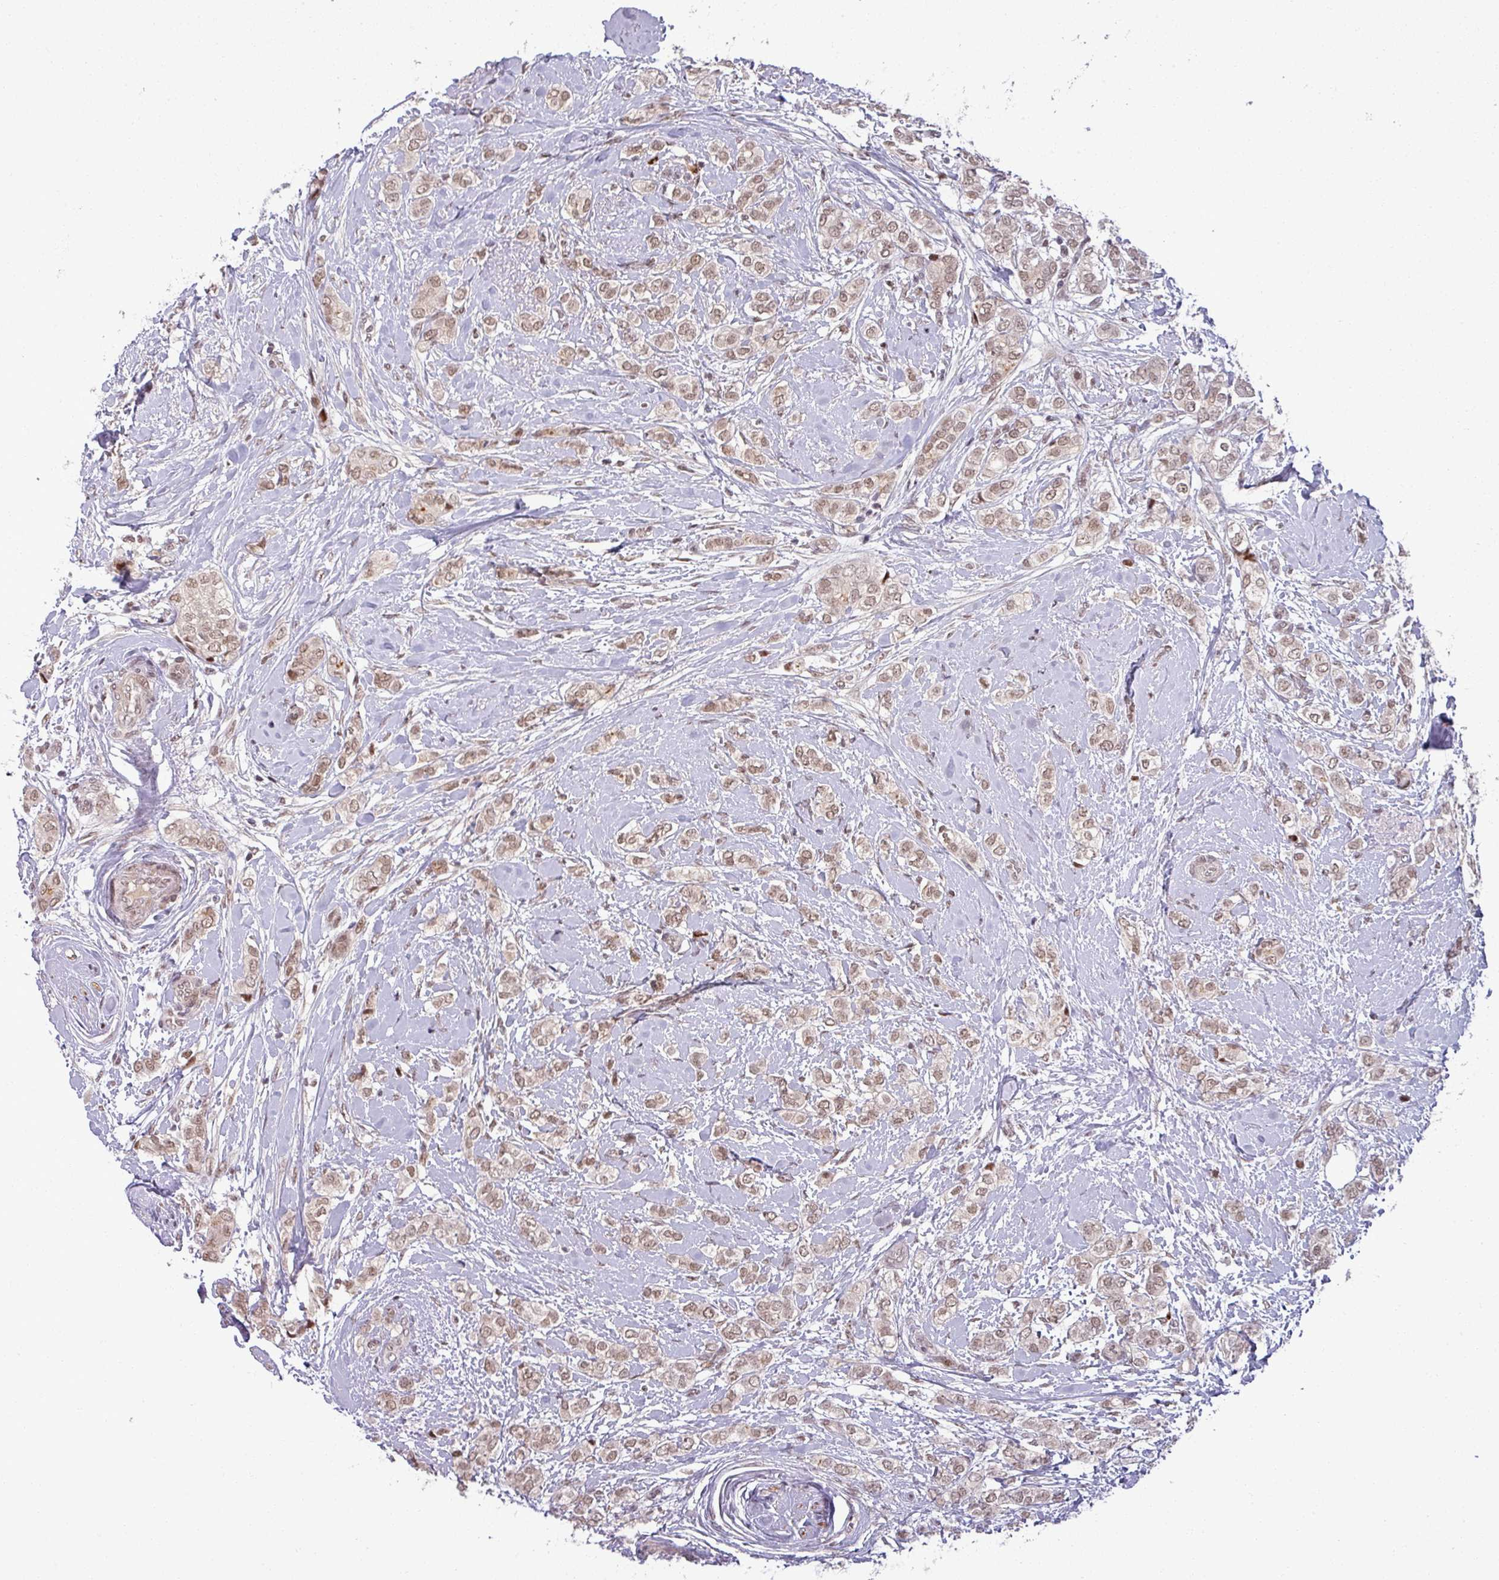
{"staining": {"intensity": "moderate", "quantity": ">75%", "location": "nuclear"}, "tissue": "breast cancer", "cell_type": "Tumor cells", "image_type": "cancer", "snomed": [{"axis": "morphology", "description": "Duct carcinoma"}, {"axis": "topography", "description": "Breast"}], "caption": "Immunohistochemical staining of human breast intraductal carcinoma exhibits medium levels of moderate nuclear protein expression in about >75% of tumor cells.", "gene": "PTPN20", "patient": {"sex": "female", "age": 73}}